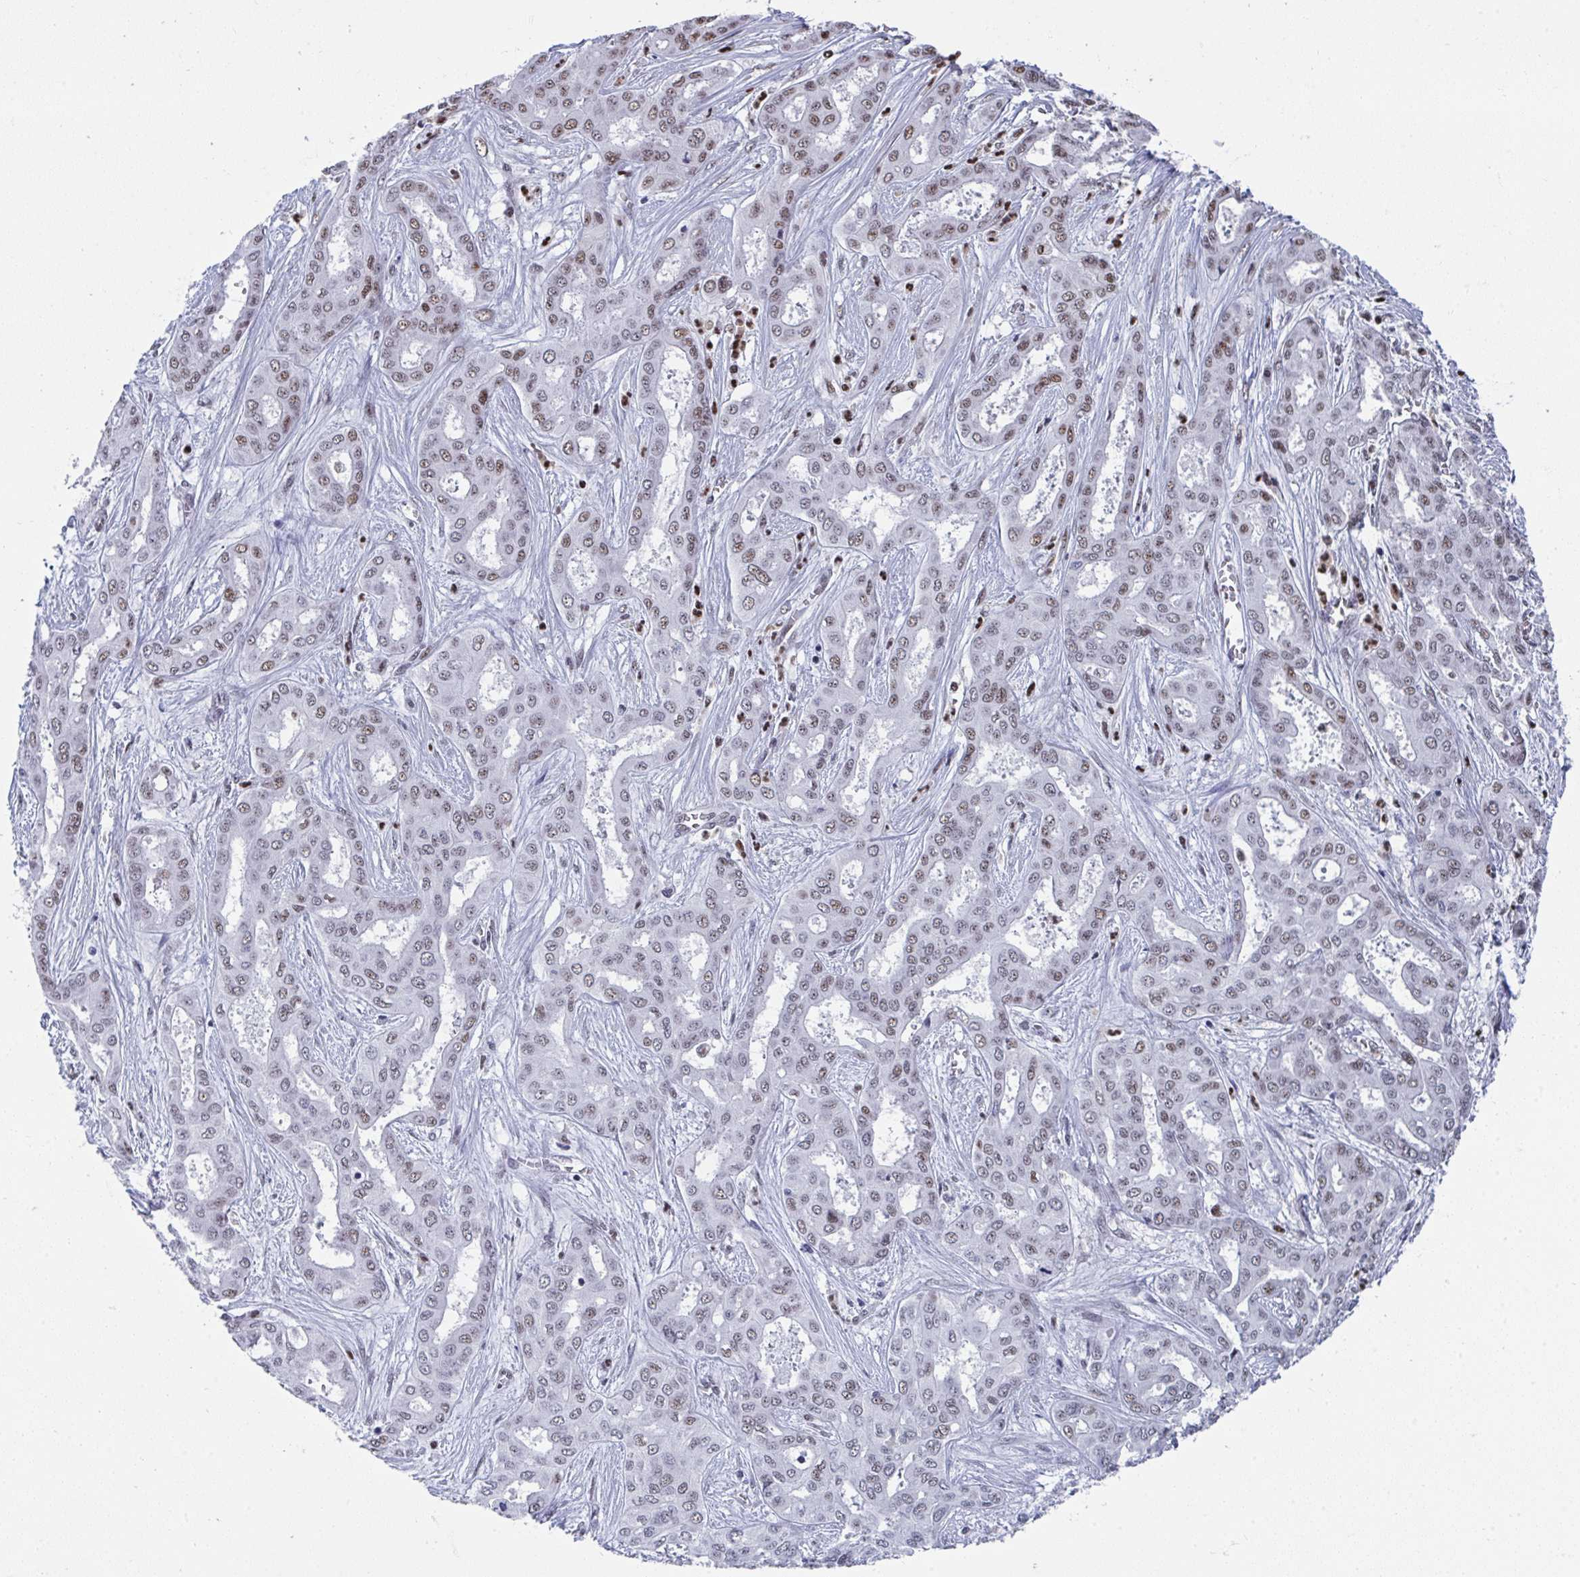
{"staining": {"intensity": "weak", "quantity": "25%-75%", "location": "nuclear"}, "tissue": "liver cancer", "cell_type": "Tumor cells", "image_type": "cancer", "snomed": [{"axis": "morphology", "description": "Cholangiocarcinoma"}, {"axis": "topography", "description": "Liver"}], "caption": "A brown stain highlights weak nuclear expression of a protein in liver cancer tumor cells.", "gene": "JDP2", "patient": {"sex": "female", "age": 64}}